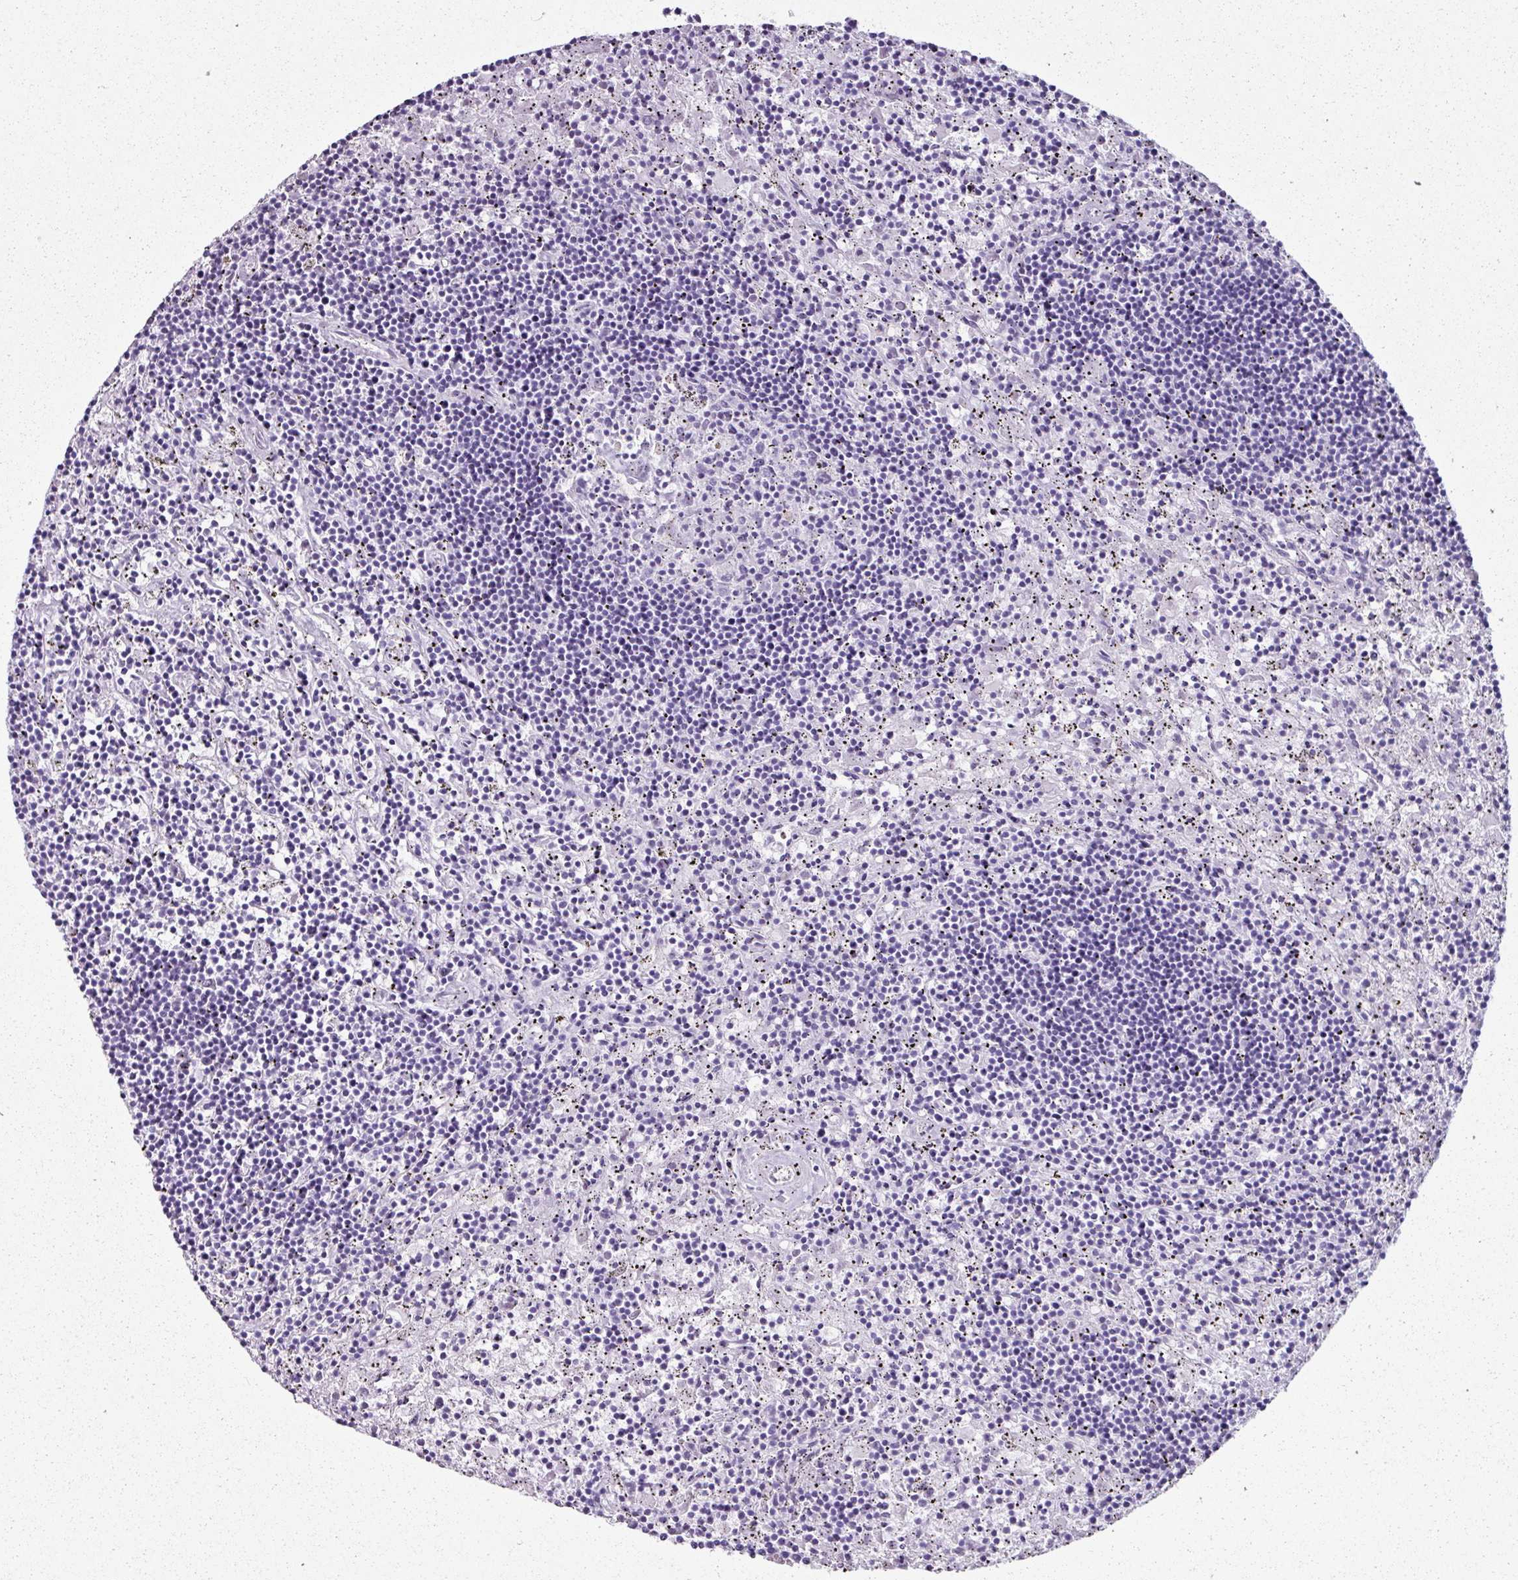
{"staining": {"intensity": "negative", "quantity": "none", "location": "none"}, "tissue": "lymphoma", "cell_type": "Tumor cells", "image_type": "cancer", "snomed": [{"axis": "morphology", "description": "Malignant lymphoma, non-Hodgkin's type, Low grade"}, {"axis": "topography", "description": "Spleen"}], "caption": "Immunohistochemical staining of human lymphoma displays no significant positivity in tumor cells.", "gene": "SCT", "patient": {"sex": "male", "age": 76}}